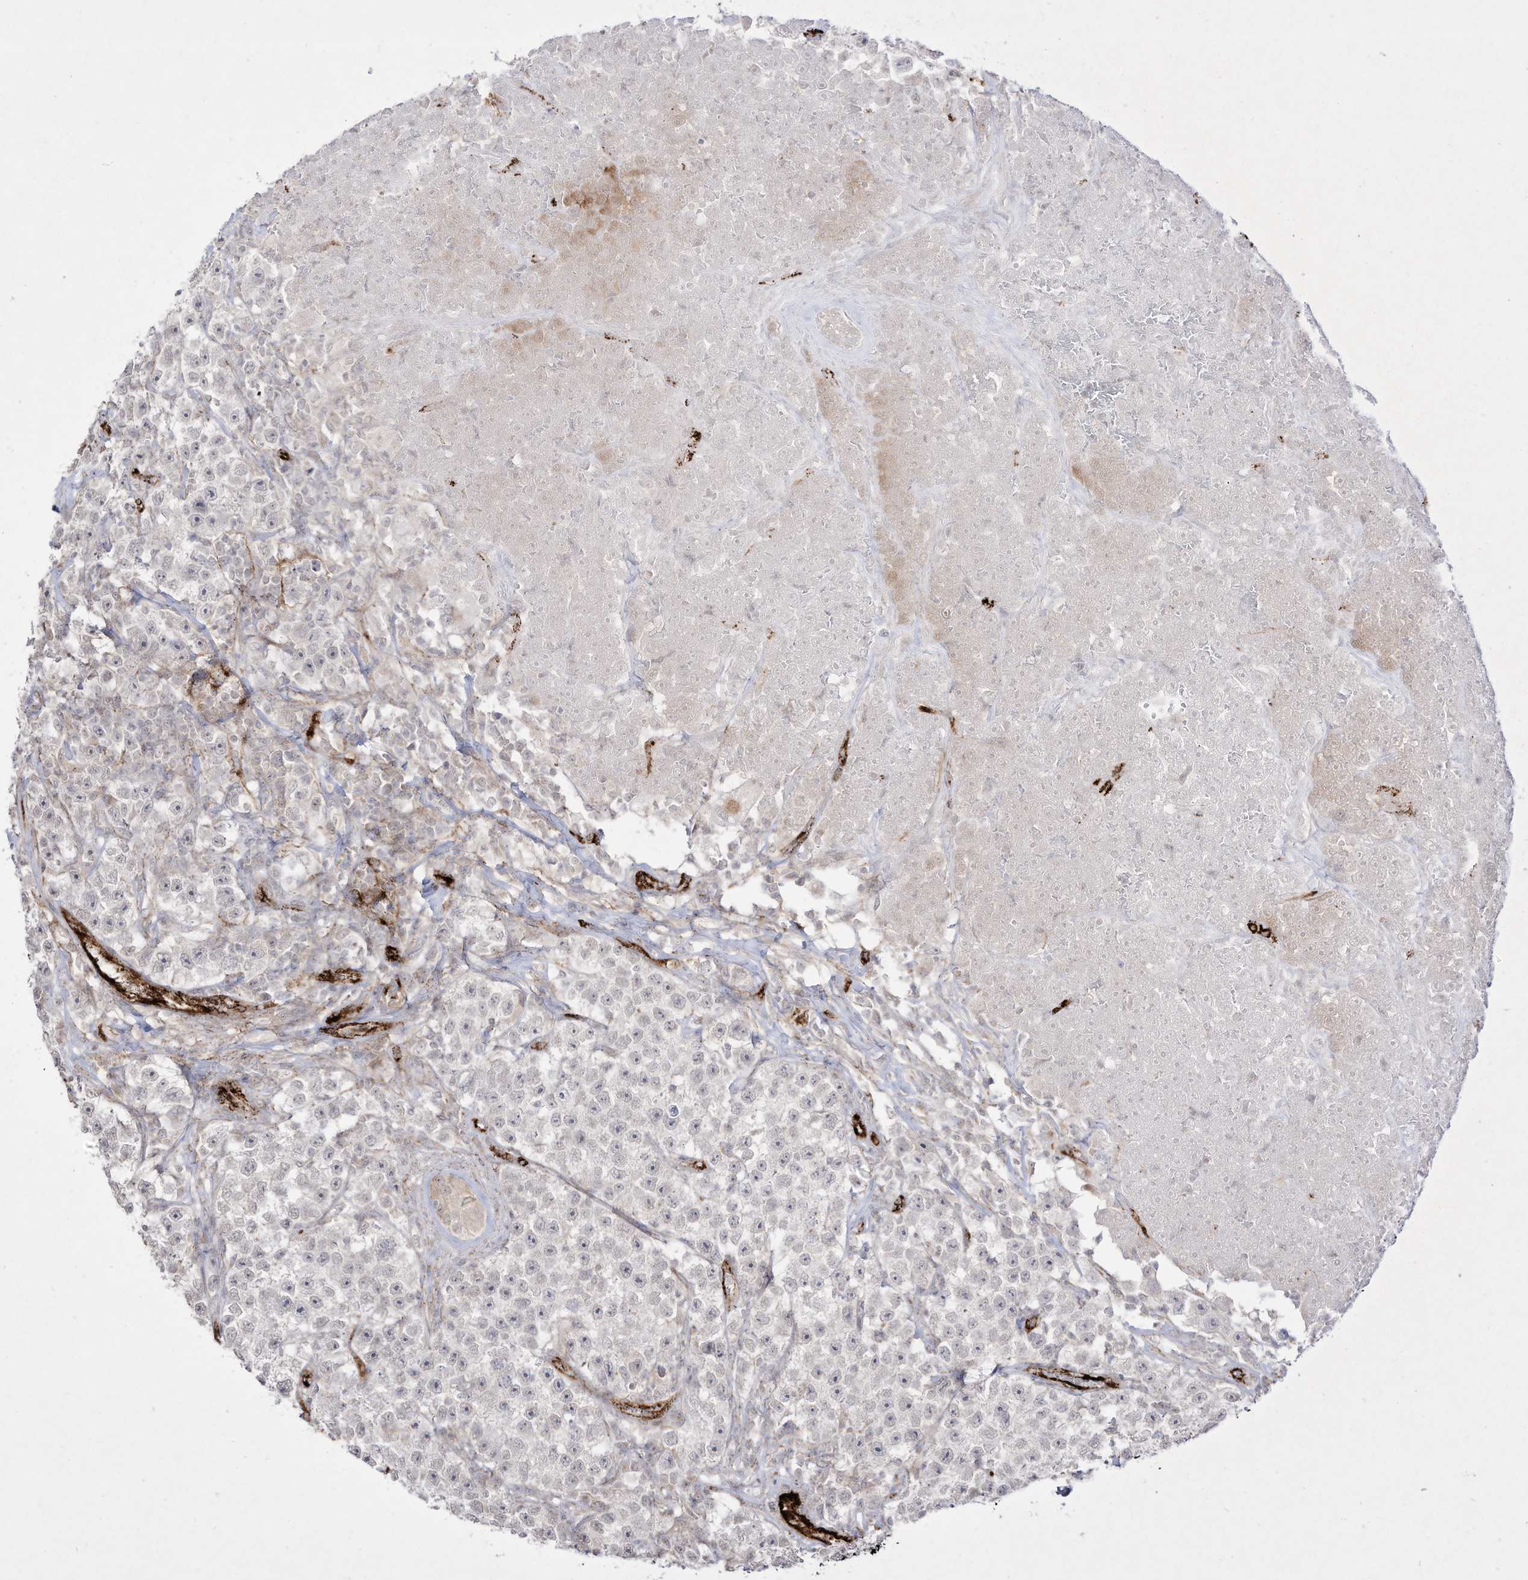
{"staining": {"intensity": "negative", "quantity": "none", "location": "none"}, "tissue": "testis cancer", "cell_type": "Tumor cells", "image_type": "cancer", "snomed": [{"axis": "morphology", "description": "Seminoma, NOS"}, {"axis": "topography", "description": "Testis"}], "caption": "Histopathology image shows no protein expression in tumor cells of testis cancer tissue. (Brightfield microscopy of DAB immunohistochemistry (IHC) at high magnification).", "gene": "ZGRF1", "patient": {"sex": "male", "age": 22}}